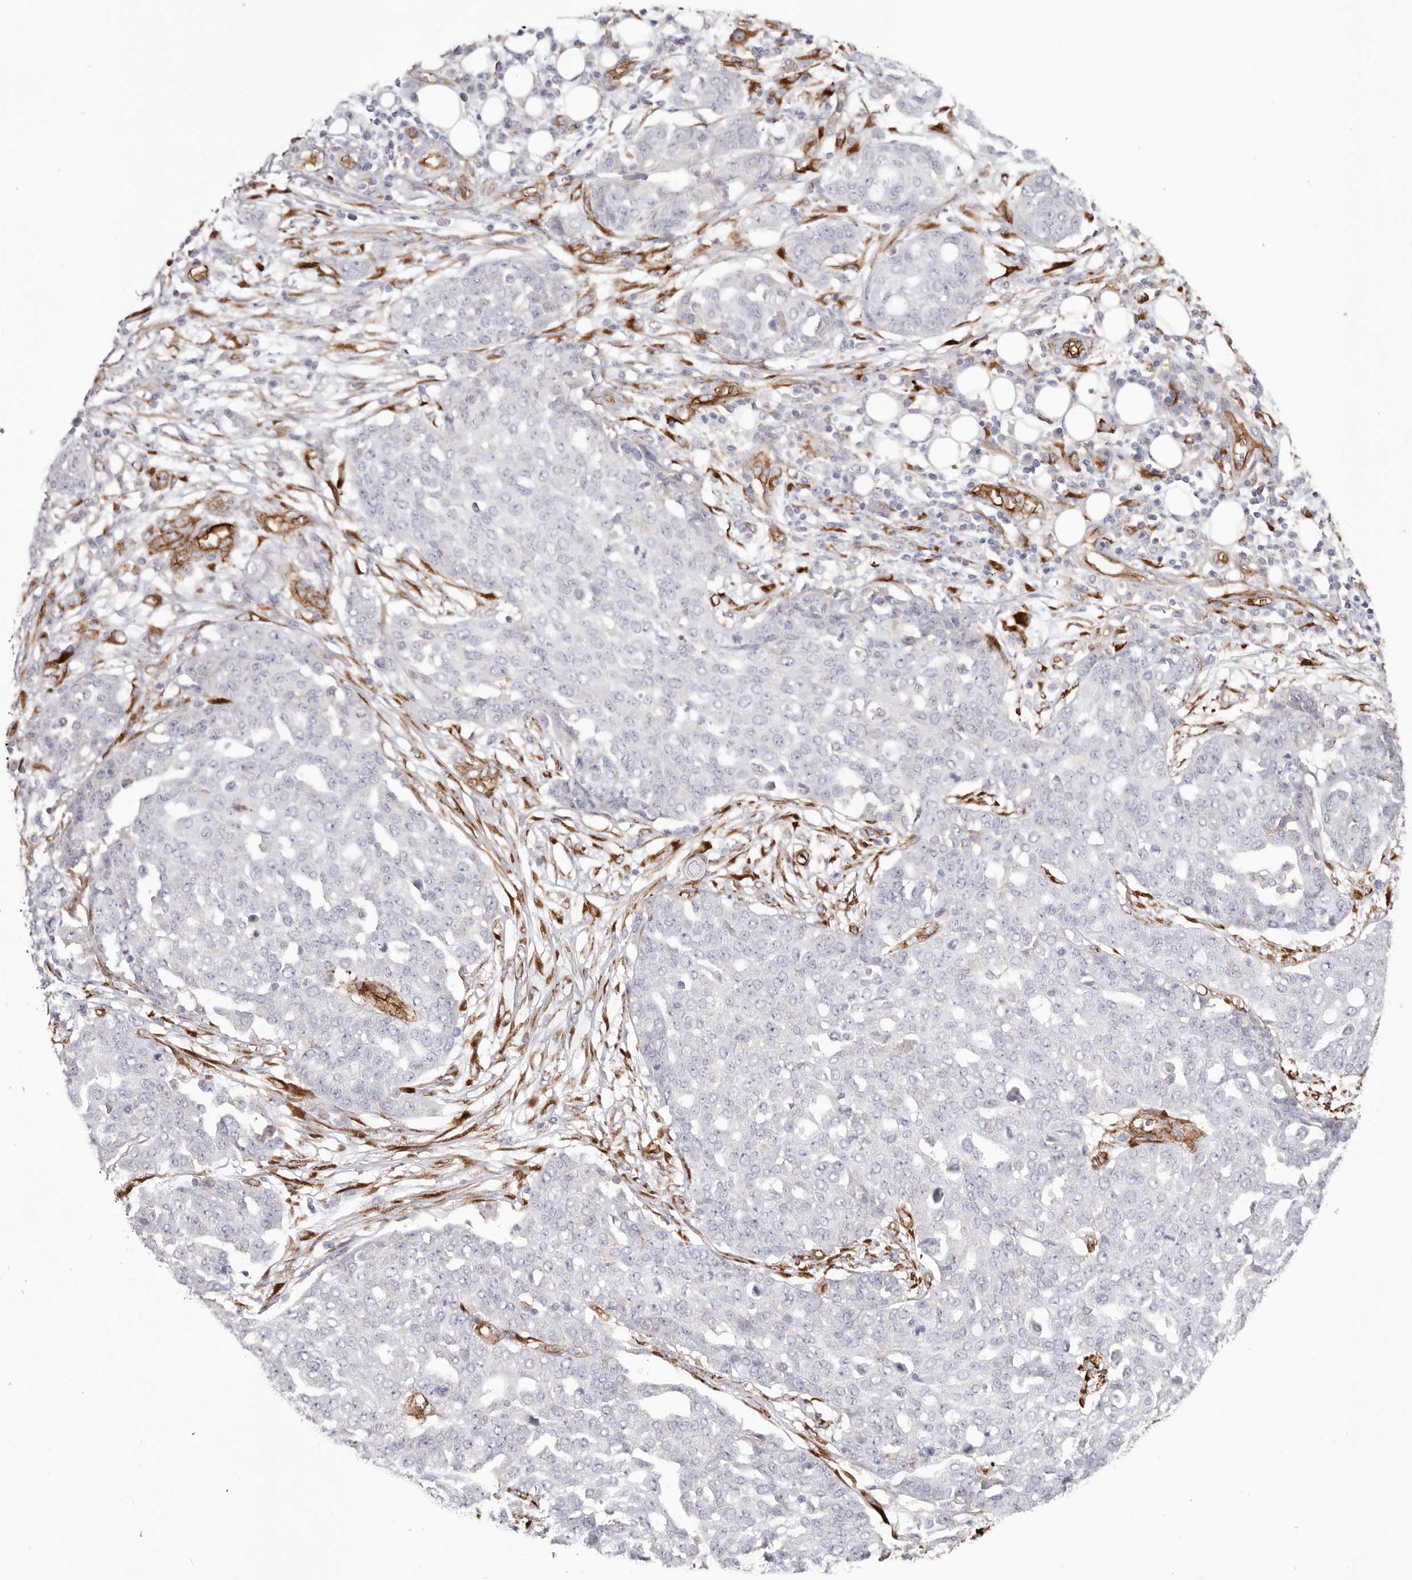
{"staining": {"intensity": "negative", "quantity": "none", "location": "none"}, "tissue": "ovarian cancer", "cell_type": "Tumor cells", "image_type": "cancer", "snomed": [{"axis": "morphology", "description": "Cystadenocarcinoma, serous, NOS"}, {"axis": "topography", "description": "Soft tissue"}, {"axis": "topography", "description": "Ovary"}], "caption": "This is an immunohistochemistry histopathology image of ovarian serous cystadenocarcinoma. There is no positivity in tumor cells.", "gene": "LRRC66", "patient": {"sex": "female", "age": 57}}